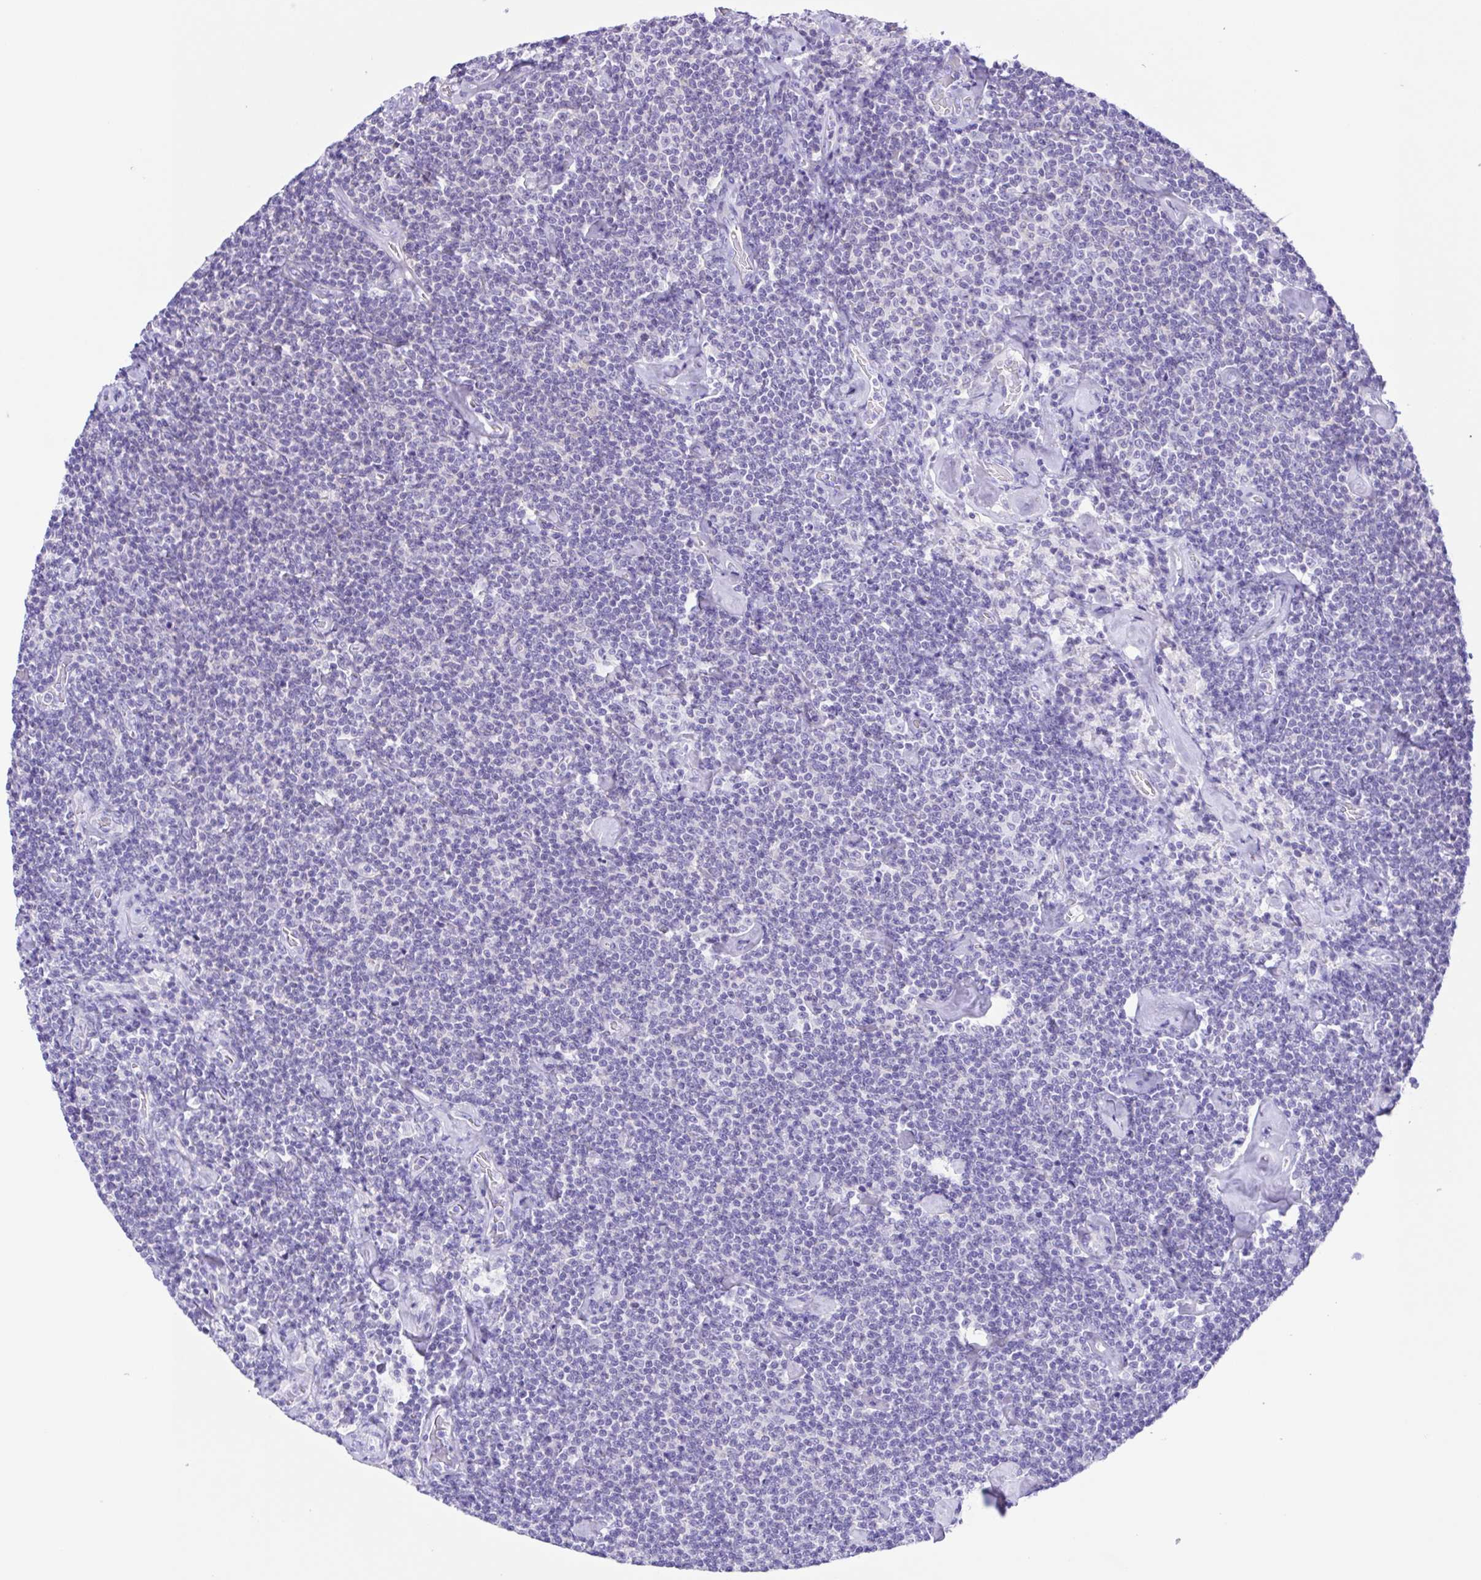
{"staining": {"intensity": "negative", "quantity": "none", "location": "none"}, "tissue": "lymphoma", "cell_type": "Tumor cells", "image_type": "cancer", "snomed": [{"axis": "morphology", "description": "Malignant lymphoma, non-Hodgkin's type, Low grade"}, {"axis": "topography", "description": "Lymph node"}], "caption": "The micrograph shows no significant staining in tumor cells of malignant lymphoma, non-Hodgkin's type (low-grade).", "gene": "ISM2", "patient": {"sex": "male", "age": 81}}